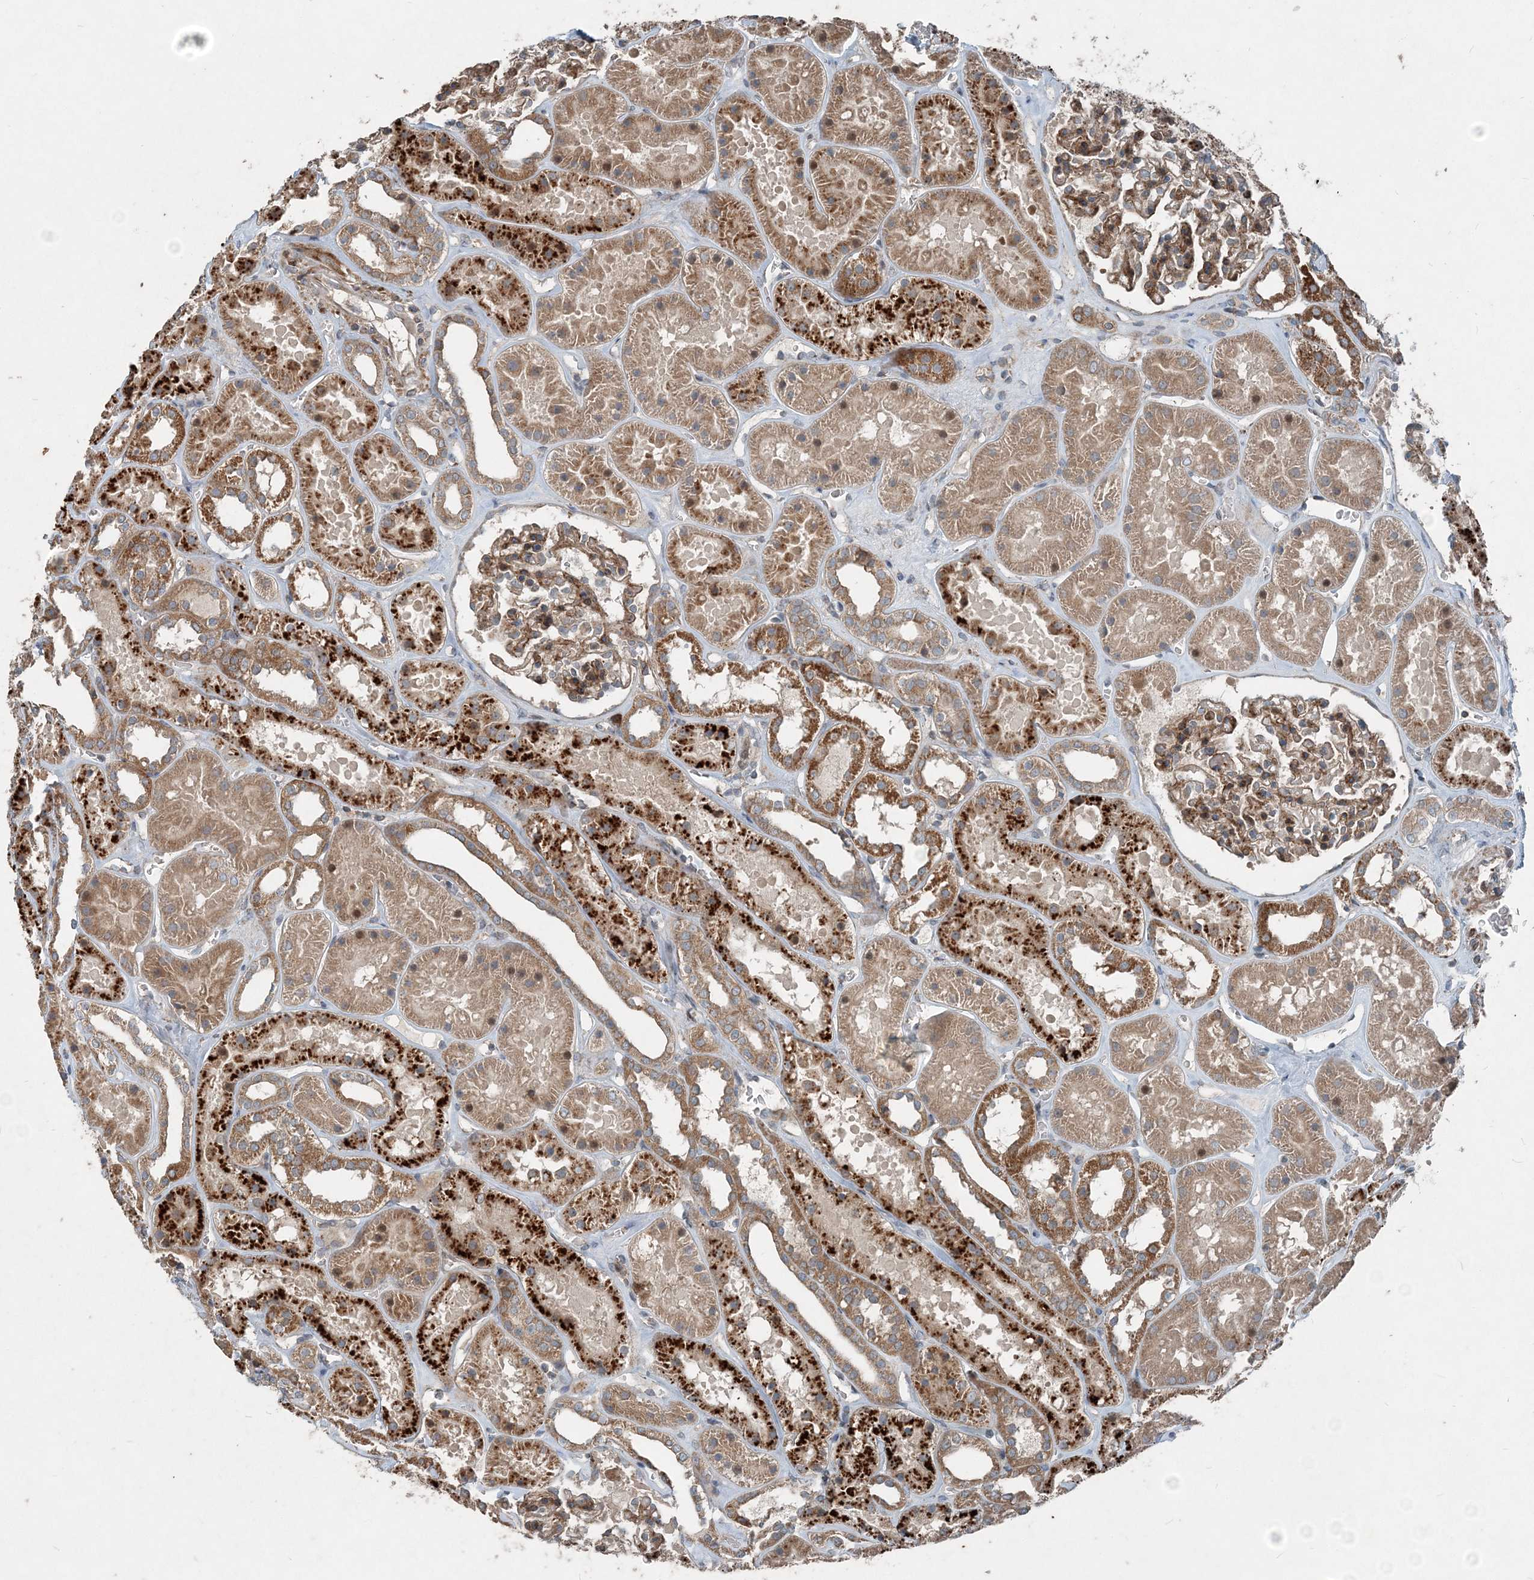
{"staining": {"intensity": "moderate", "quantity": ">75%", "location": "cytoplasmic/membranous"}, "tissue": "kidney", "cell_type": "Cells in glomeruli", "image_type": "normal", "snomed": [{"axis": "morphology", "description": "Normal tissue, NOS"}, {"axis": "topography", "description": "Kidney"}], "caption": "A medium amount of moderate cytoplasmic/membranous positivity is identified in about >75% of cells in glomeruli in benign kidney.", "gene": "INTU", "patient": {"sex": "female", "age": 41}}